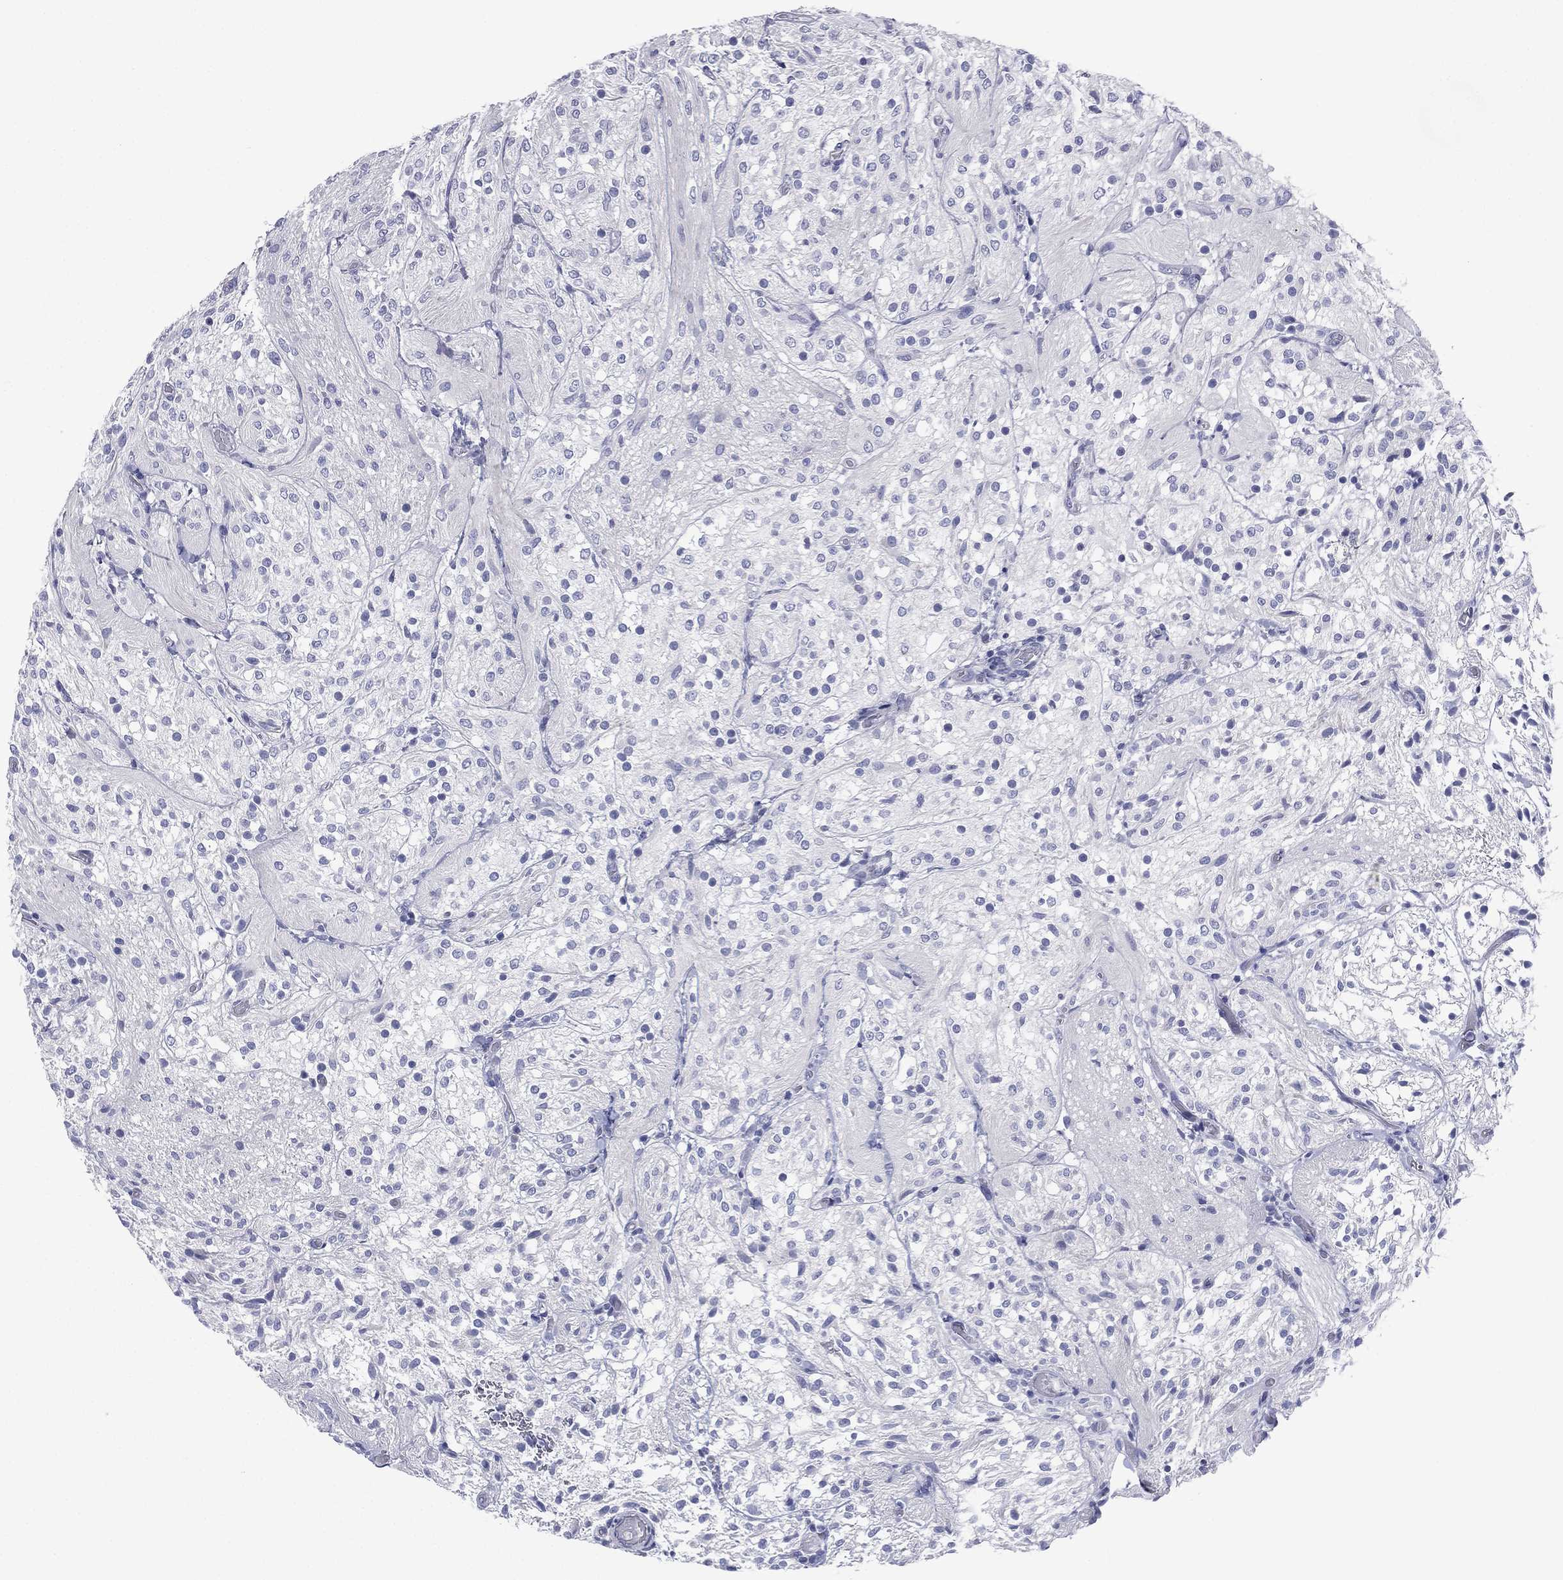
{"staining": {"intensity": "negative", "quantity": "none", "location": "none"}, "tissue": "glioma", "cell_type": "Tumor cells", "image_type": "cancer", "snomed": [{"axis": "morphology", "description": "Glioma, malignant, Low grade"}, {"axis": "topography", "description": "Brain"}], "caption": "The micrograph reveals no significant positivity in tumor cells of glioma. (DAB IHC visualized using brightfield microscopy, high magnification).", "gene": "FCER2", "patient": {"sex": "male", "age": 3}}